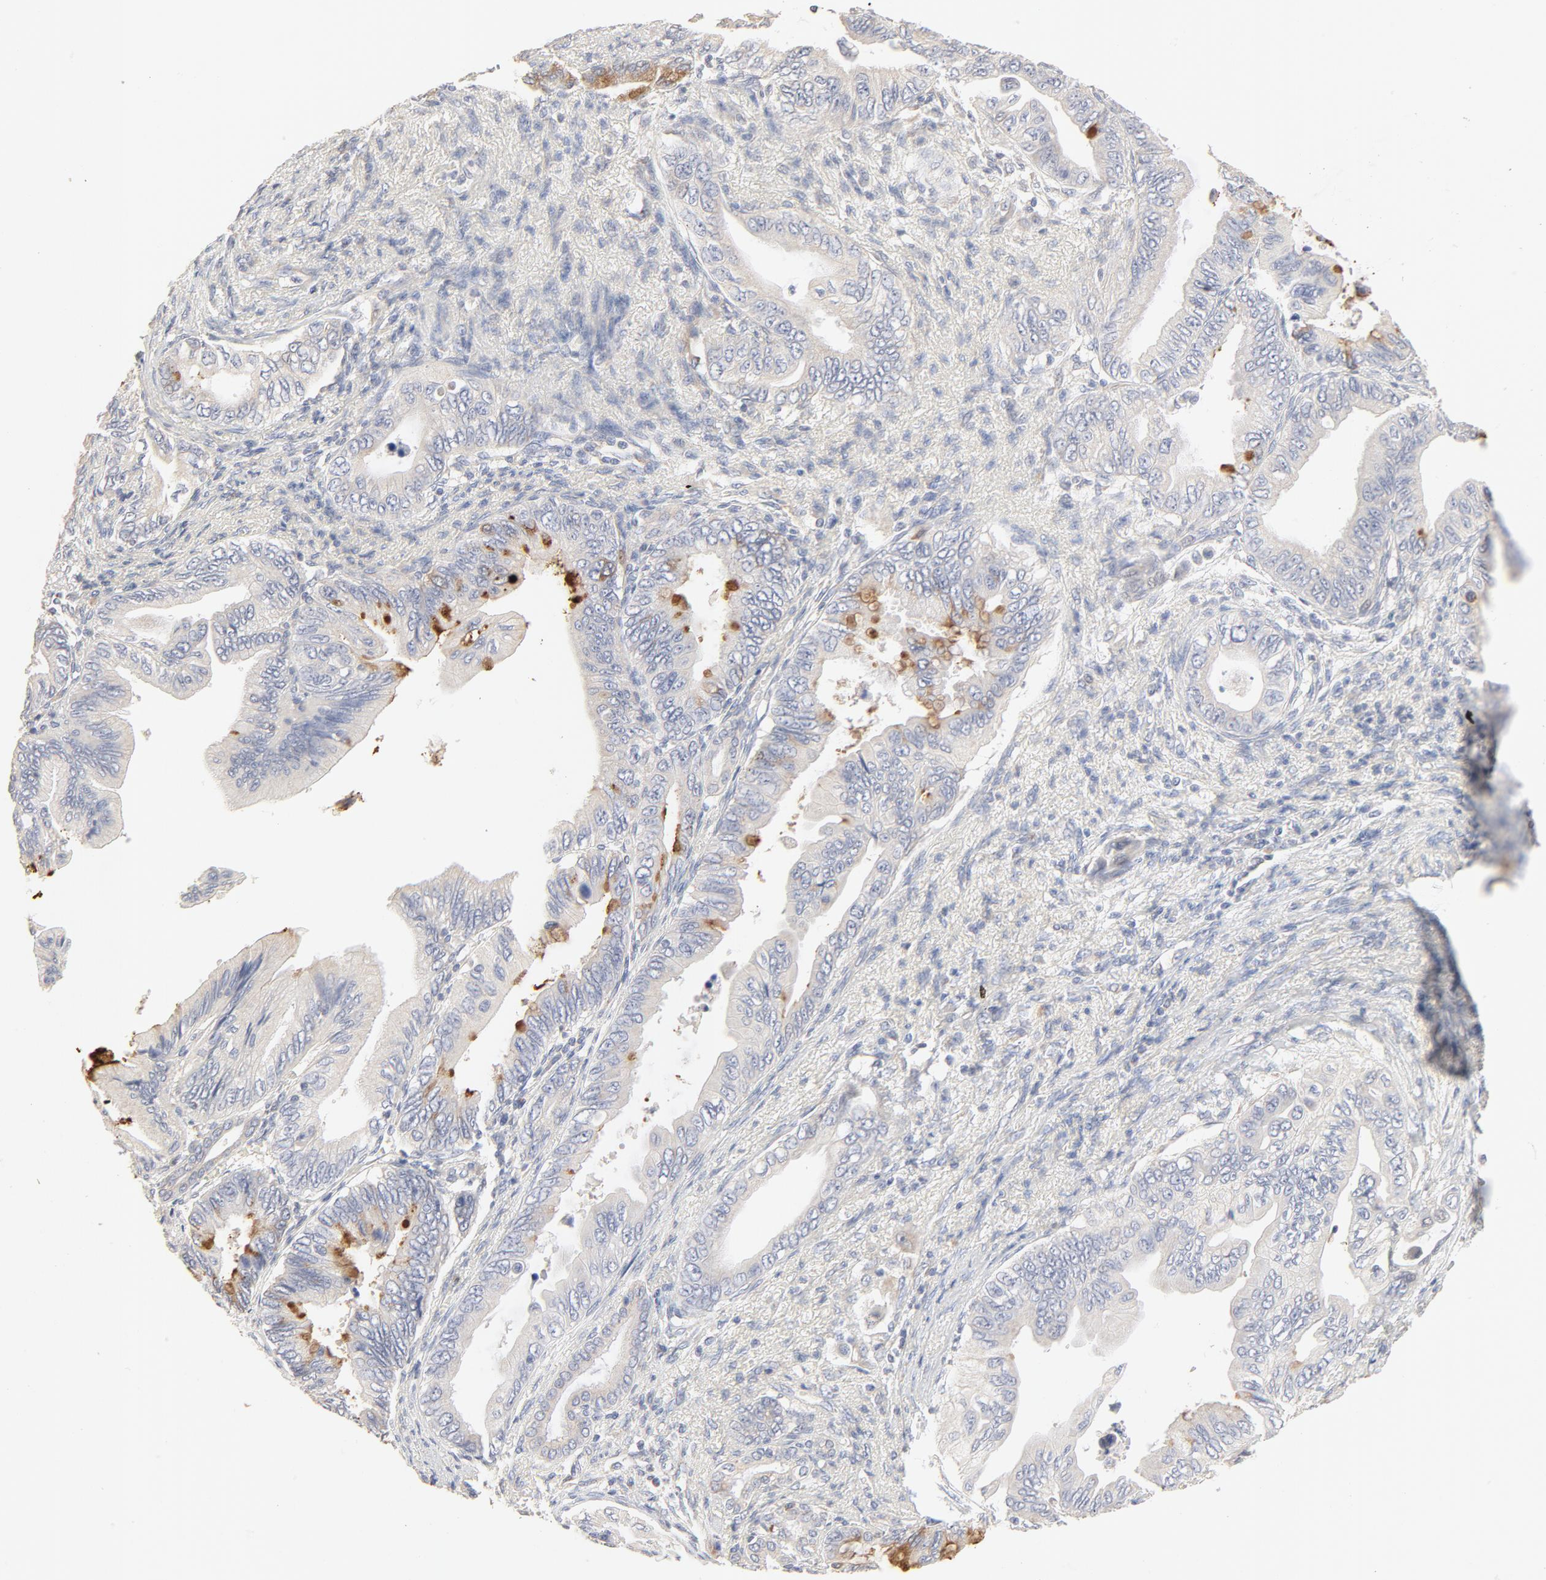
{"staining": {"intensity": "strong", "quantity": "<25%", "location": "cytoplasmic/membranous"}, "tissue": "pancreatic cancer", "cell_type": "Tumor cells", "image_type": "cancer", "snomed": [{"axis": "morphology", "description": "Adenocarcinoma, NOS"}, {"axis": "topography", "description": "Pancreas"}], "caption": "This micrograph demonstrates IHC staining of adenocarcinoma (pancreatic), with medium strong cytoplasmic/membranous expression in approximately <25% of tumor cells.", "gene": "FCGBP", "patient": {"sex": "female", "age": 66}}